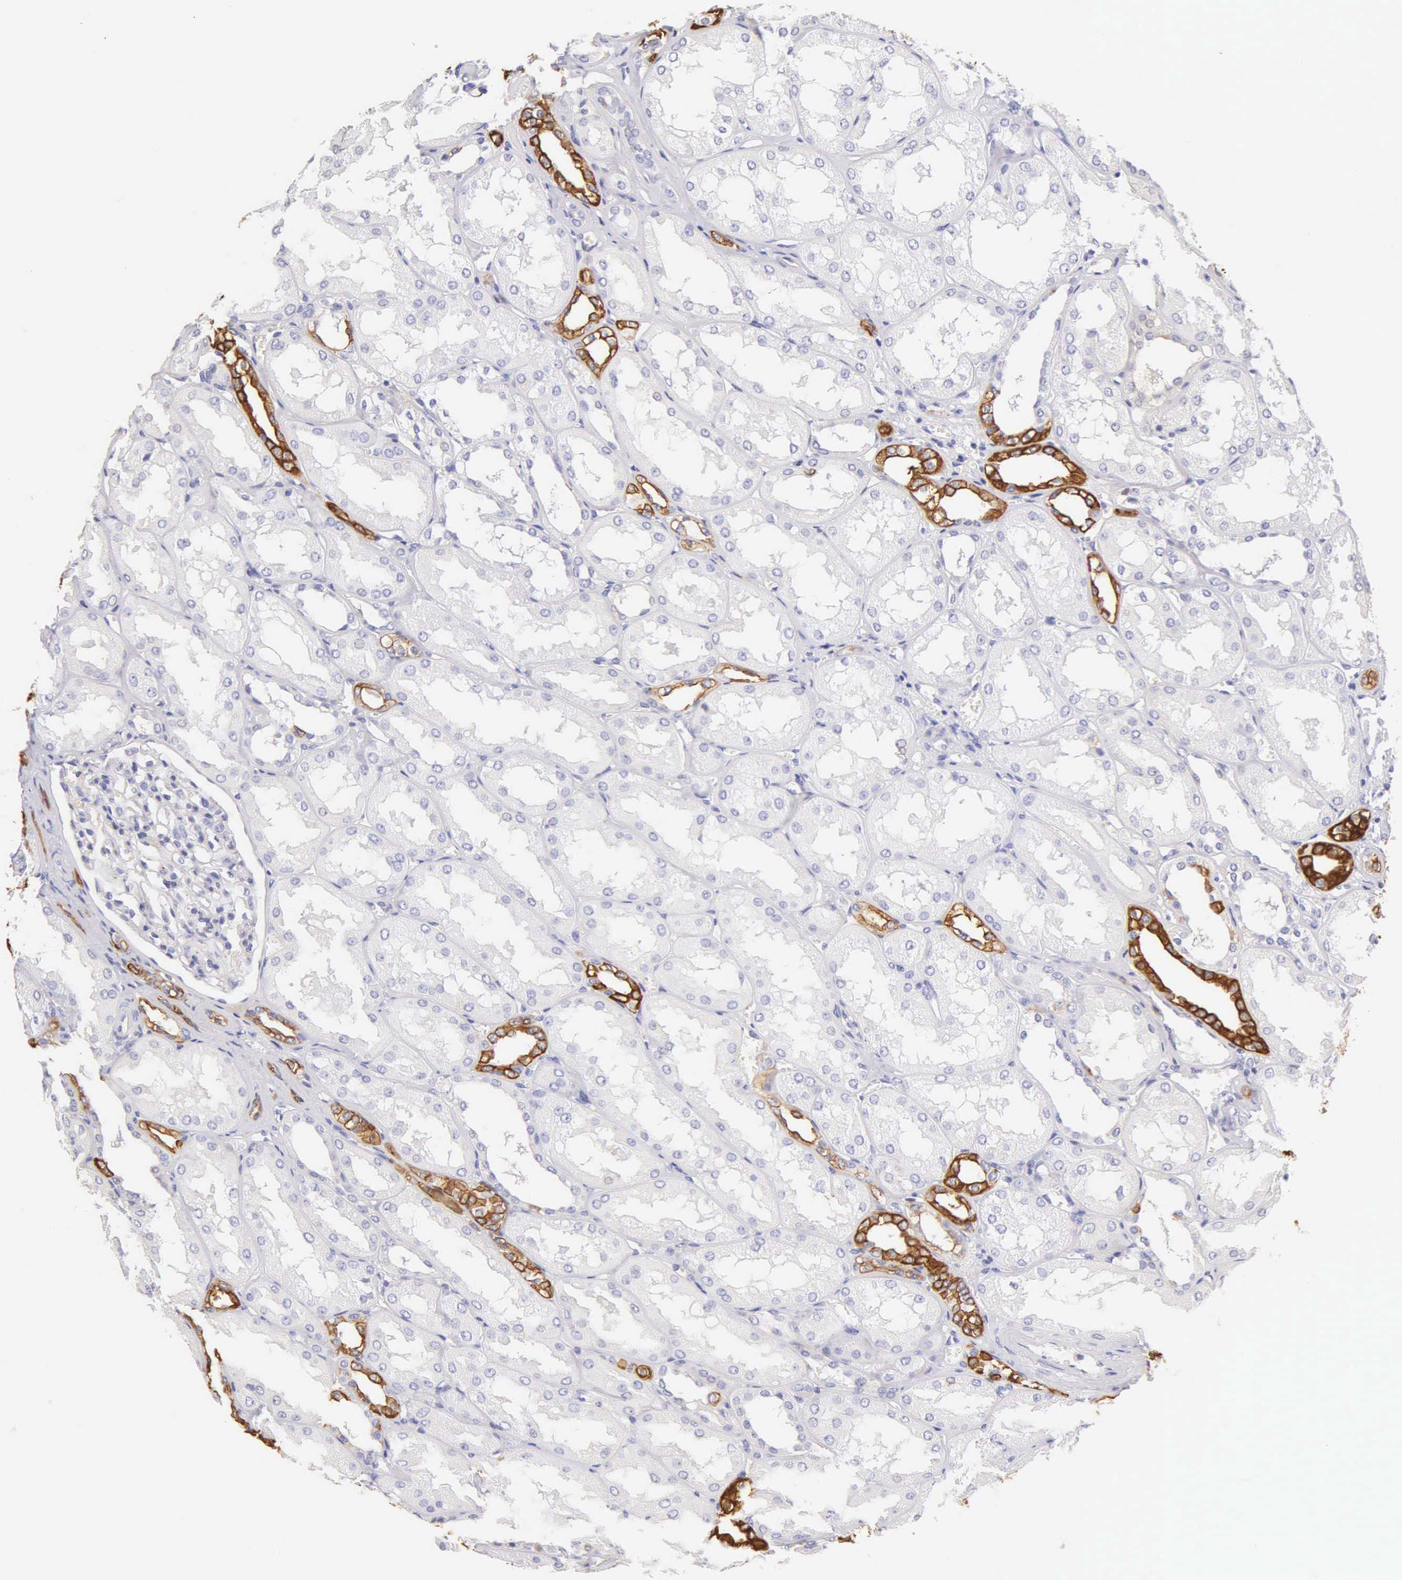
{"staining": {"intensity": "negative", "quantity": "none", "location": "none"}, "tissue": "kidney", "cell_type": "Cells in glomeruli", "image_type": "normal", "snomed": [{"axis": "morphology", "description": "Normal tissue, NOS"}, {"axis": "topography", "description": "Kidney"}], "caption": "Immunohistochemical staining of unremarkable kidney exhibits no significant positivity in cells in glomeruli. Brightfield microscopy of IHC stained with DAB (3,3'-diaminobenzidine) (brown) and hematoxylin (blue), captured at high magnification.", "gene": "KRT14", "patient": {"sex": "male", "age": 61}}